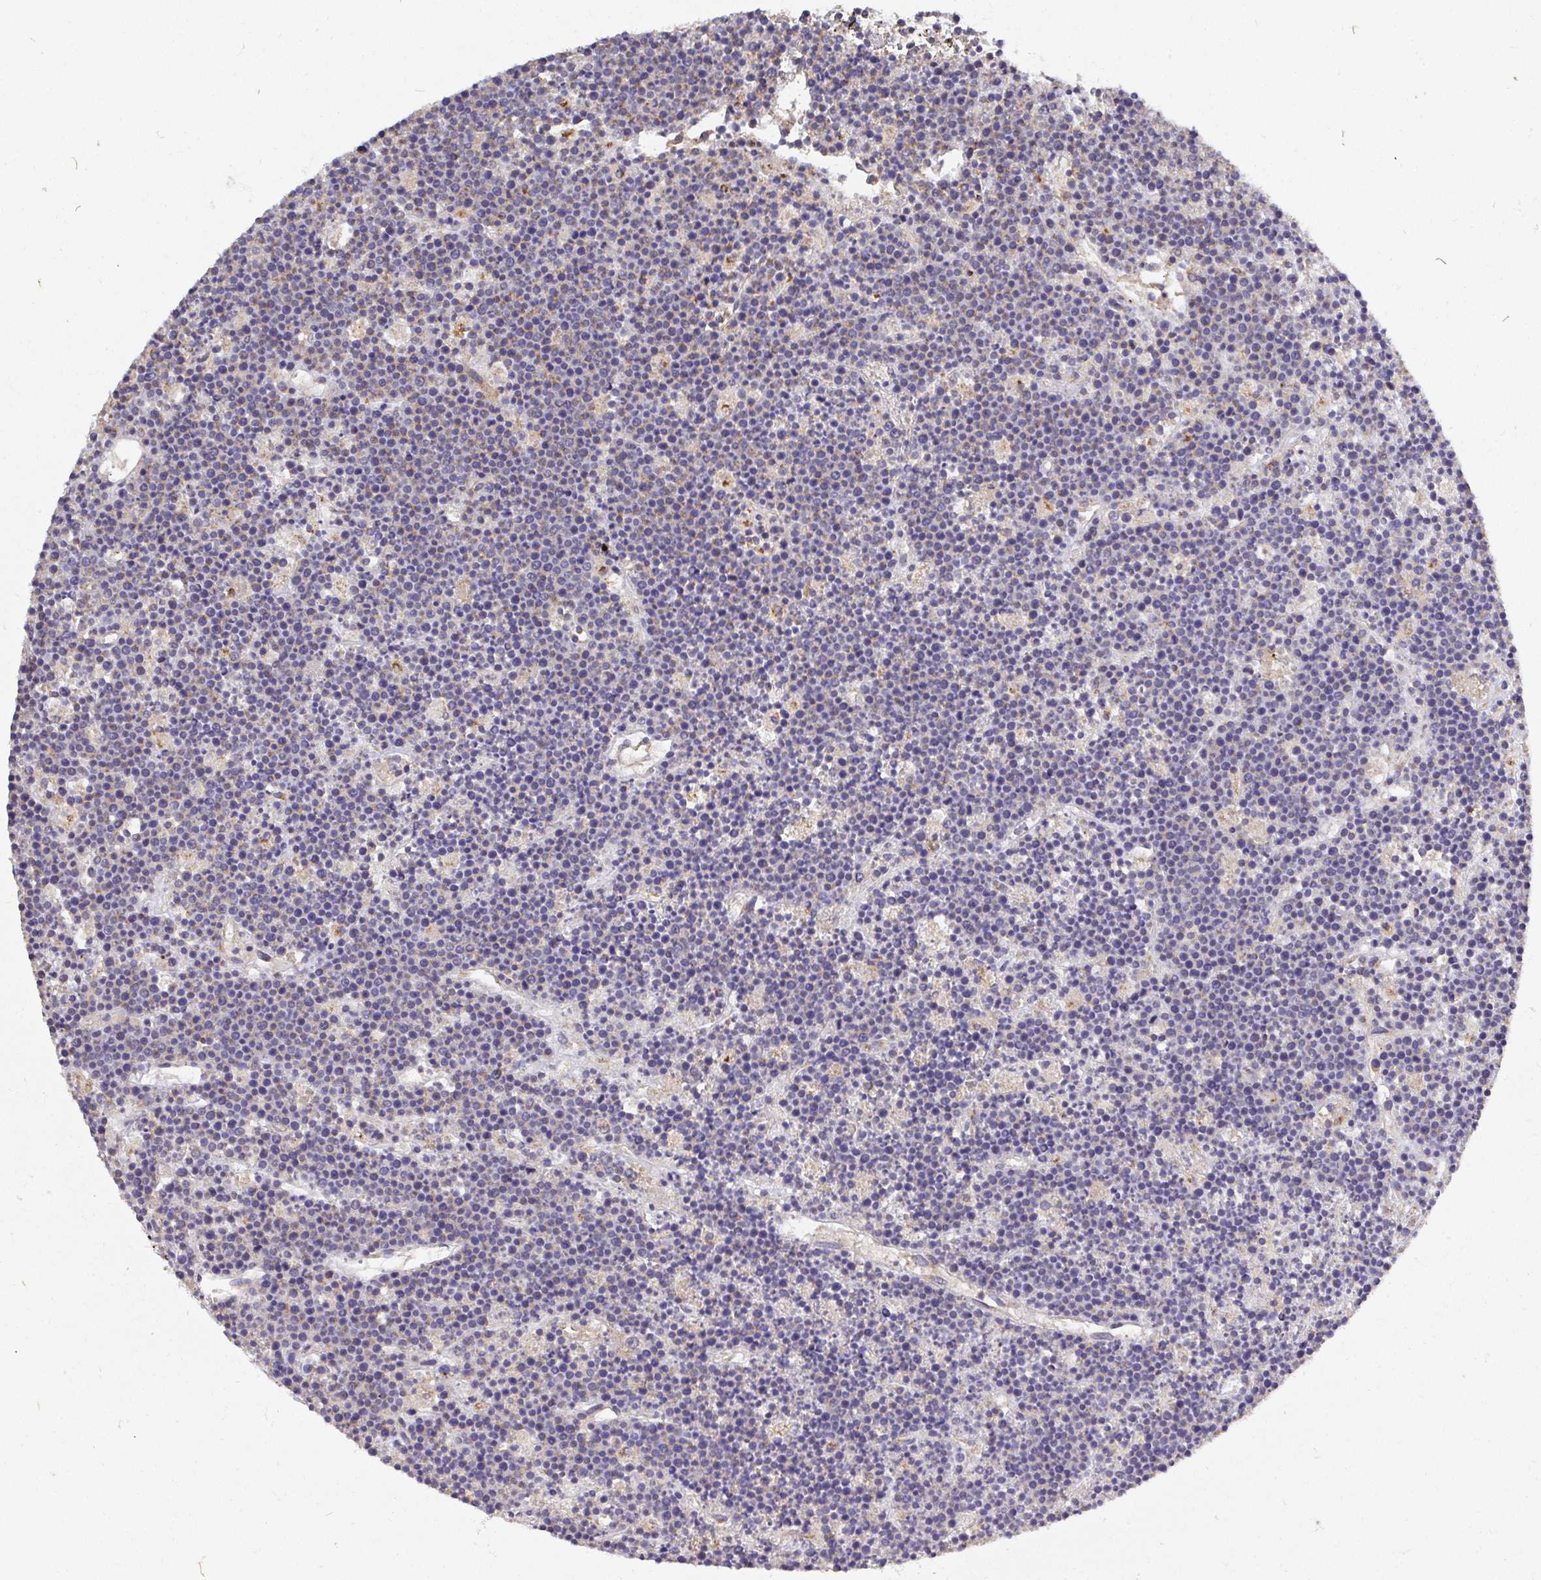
{"staining": {"intensity": "negative", "quantity": "none", "location": "none"}, "tissue": "lymphoma", "cell_type": "Tumor cells", "image_type": "cancer", "snomed": [{"axis": "morphology", "description": "Malignant lymphoma, non-Hodgkin's type, High grade"}, {"axis": "topography", "description": "Ovary"}], "caption": "Immunohistochemistry (IHC) of human lymphoma exhibits no expression in tumor cells.", "gene": "TM9SF4", "patient": {"sex": "female", "age": 56}}